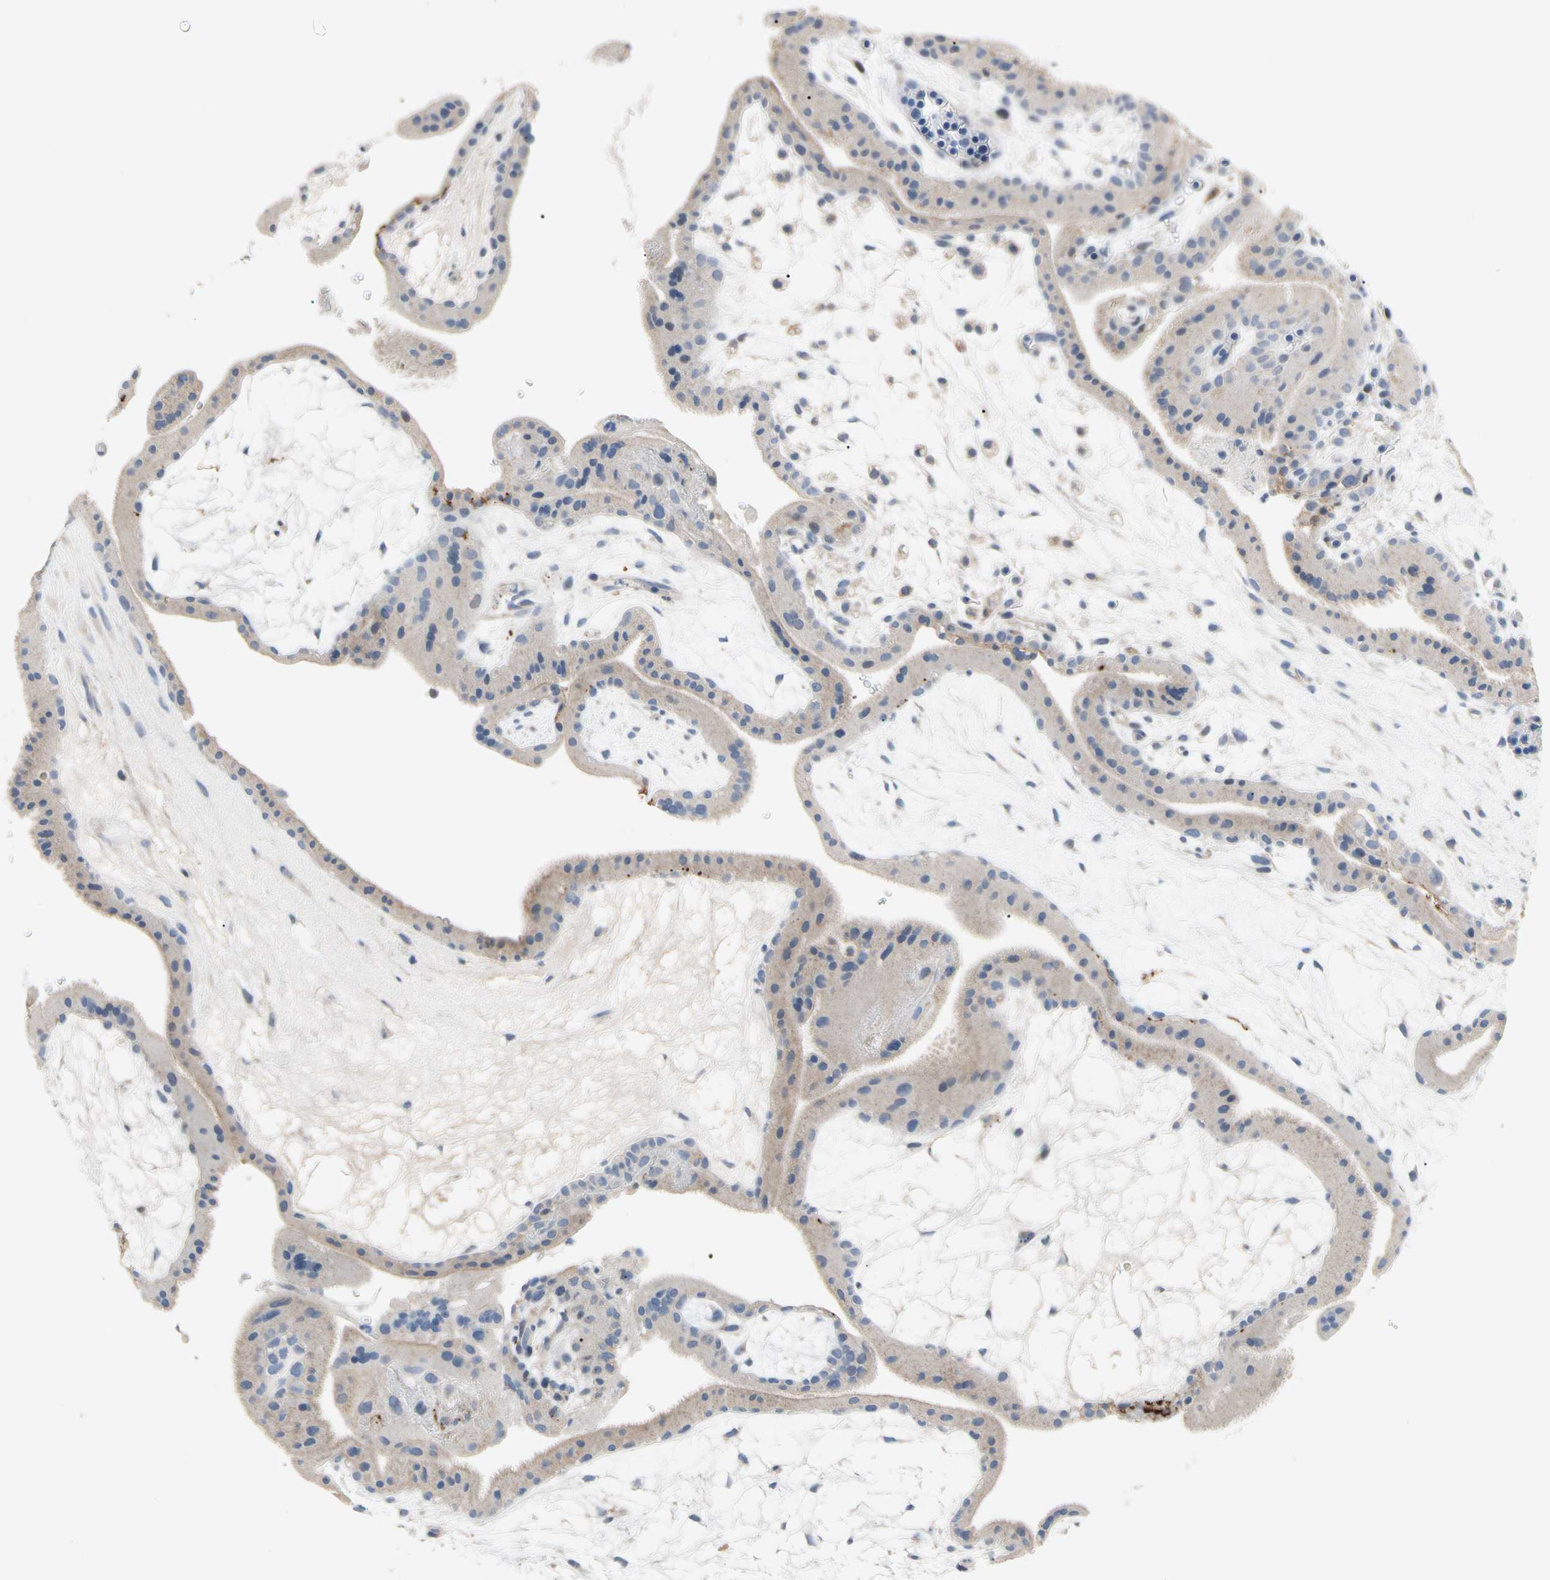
{"staining": {"intensity": "weak", "quantity": ">75%", "location": "cytoplasmic/membranous"}, "tissue": "placenta", "cell_type": "Trophoblastic cells", "image_type": "normal", "snomed": [{"axis": "morphology", "description": "Normal tissue, NOS"}, {"axis": "topography", "description": "Placenta"}], "caption": "Placenta stained with IHC exhibits weak cytoplasmic/membranous staining in about >75% of trophoblastic cells.", "gene": "GAS6", "patient": {"sex": "female", "age": 19}}